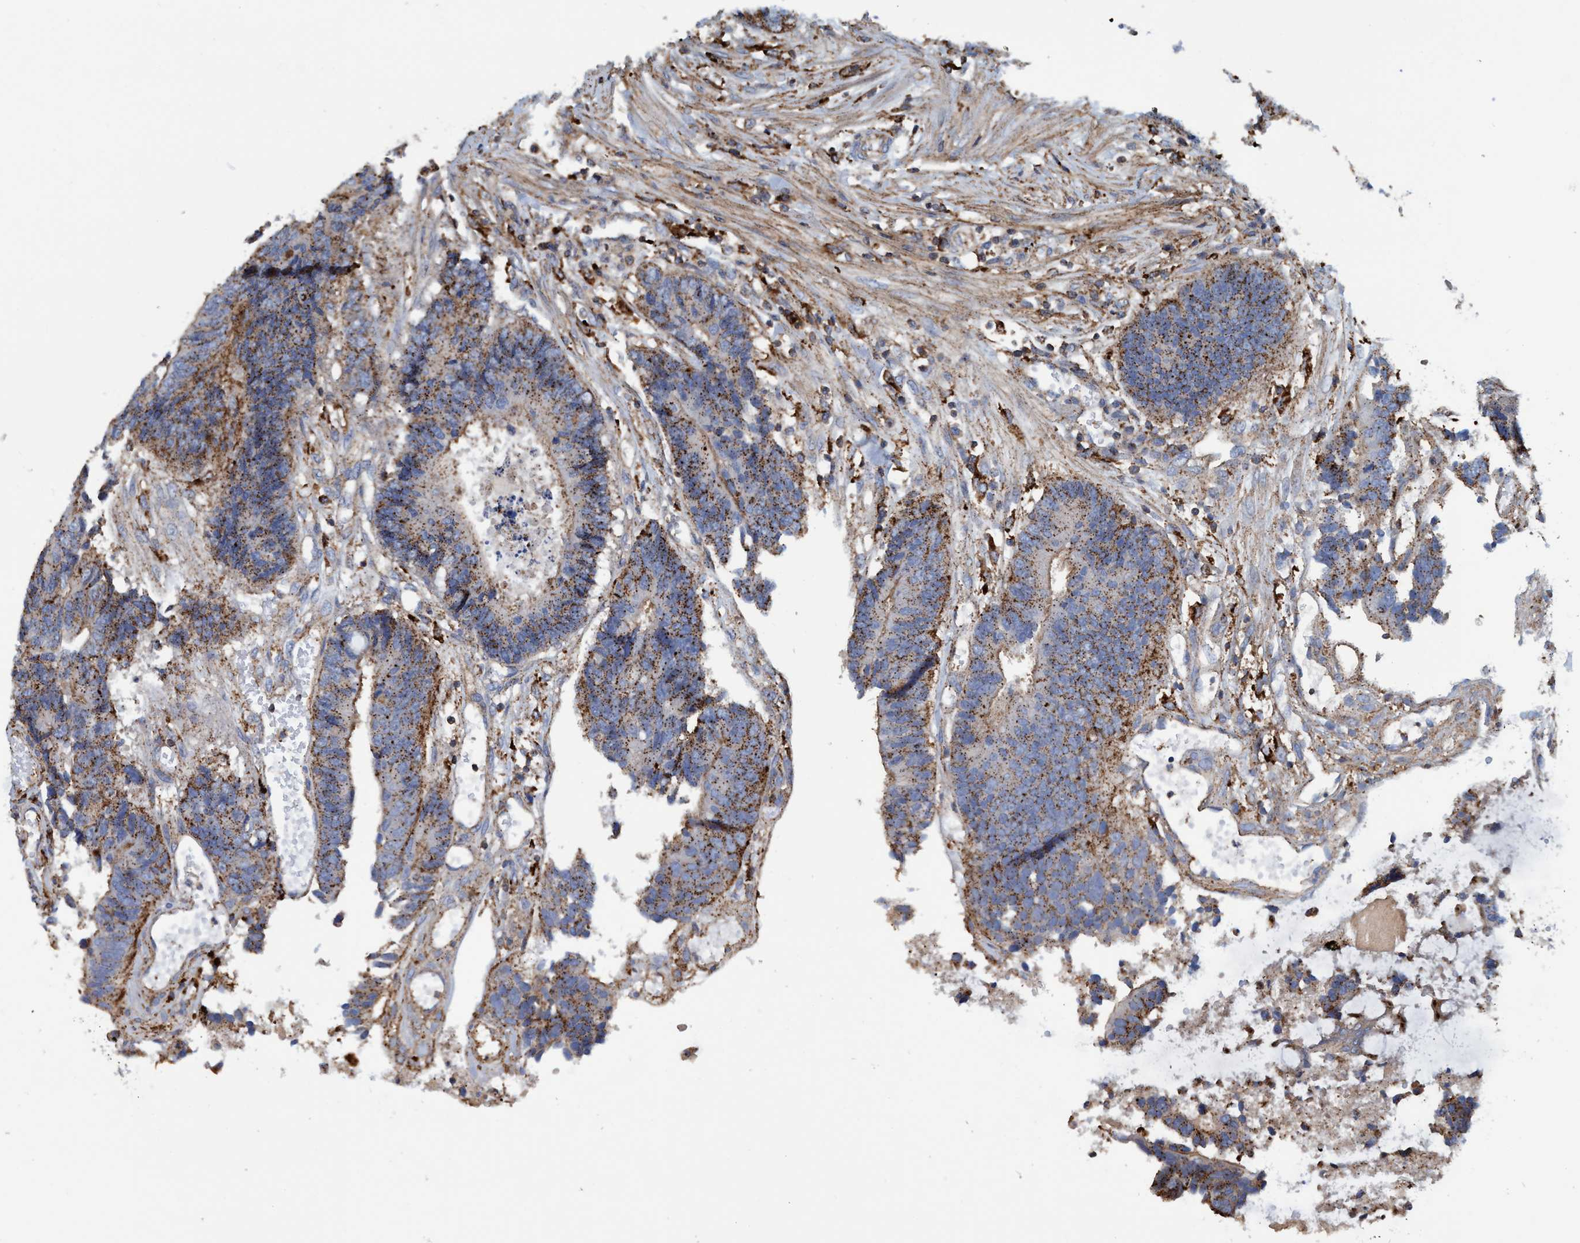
{"staining": {"intensity": "moderate", "quantity": ">75%", "location": "cytoplasmic/membranous"}, "tissue": "colorectal cancer", "cell_type": "Tumor cells", "image_type": "cancer", "snomed": [{"axis": "morphology", "description": "Adenocarcinoma, NOS"}, {"axis": "topography", "description": "Rectum"}], "caption": "High-power microscopy captured an immunohistochemistry (IHC) micrograph of adenocarcinoma (colorectal), revealing moderate cytoplasmic/membranous expression in approximately >75% of tumor cells. The protein of interest is shown in brown color, while the nuclei are stained blue.", "gene": "TRIM65", "patient": {"sex": "male", "age": 84}}